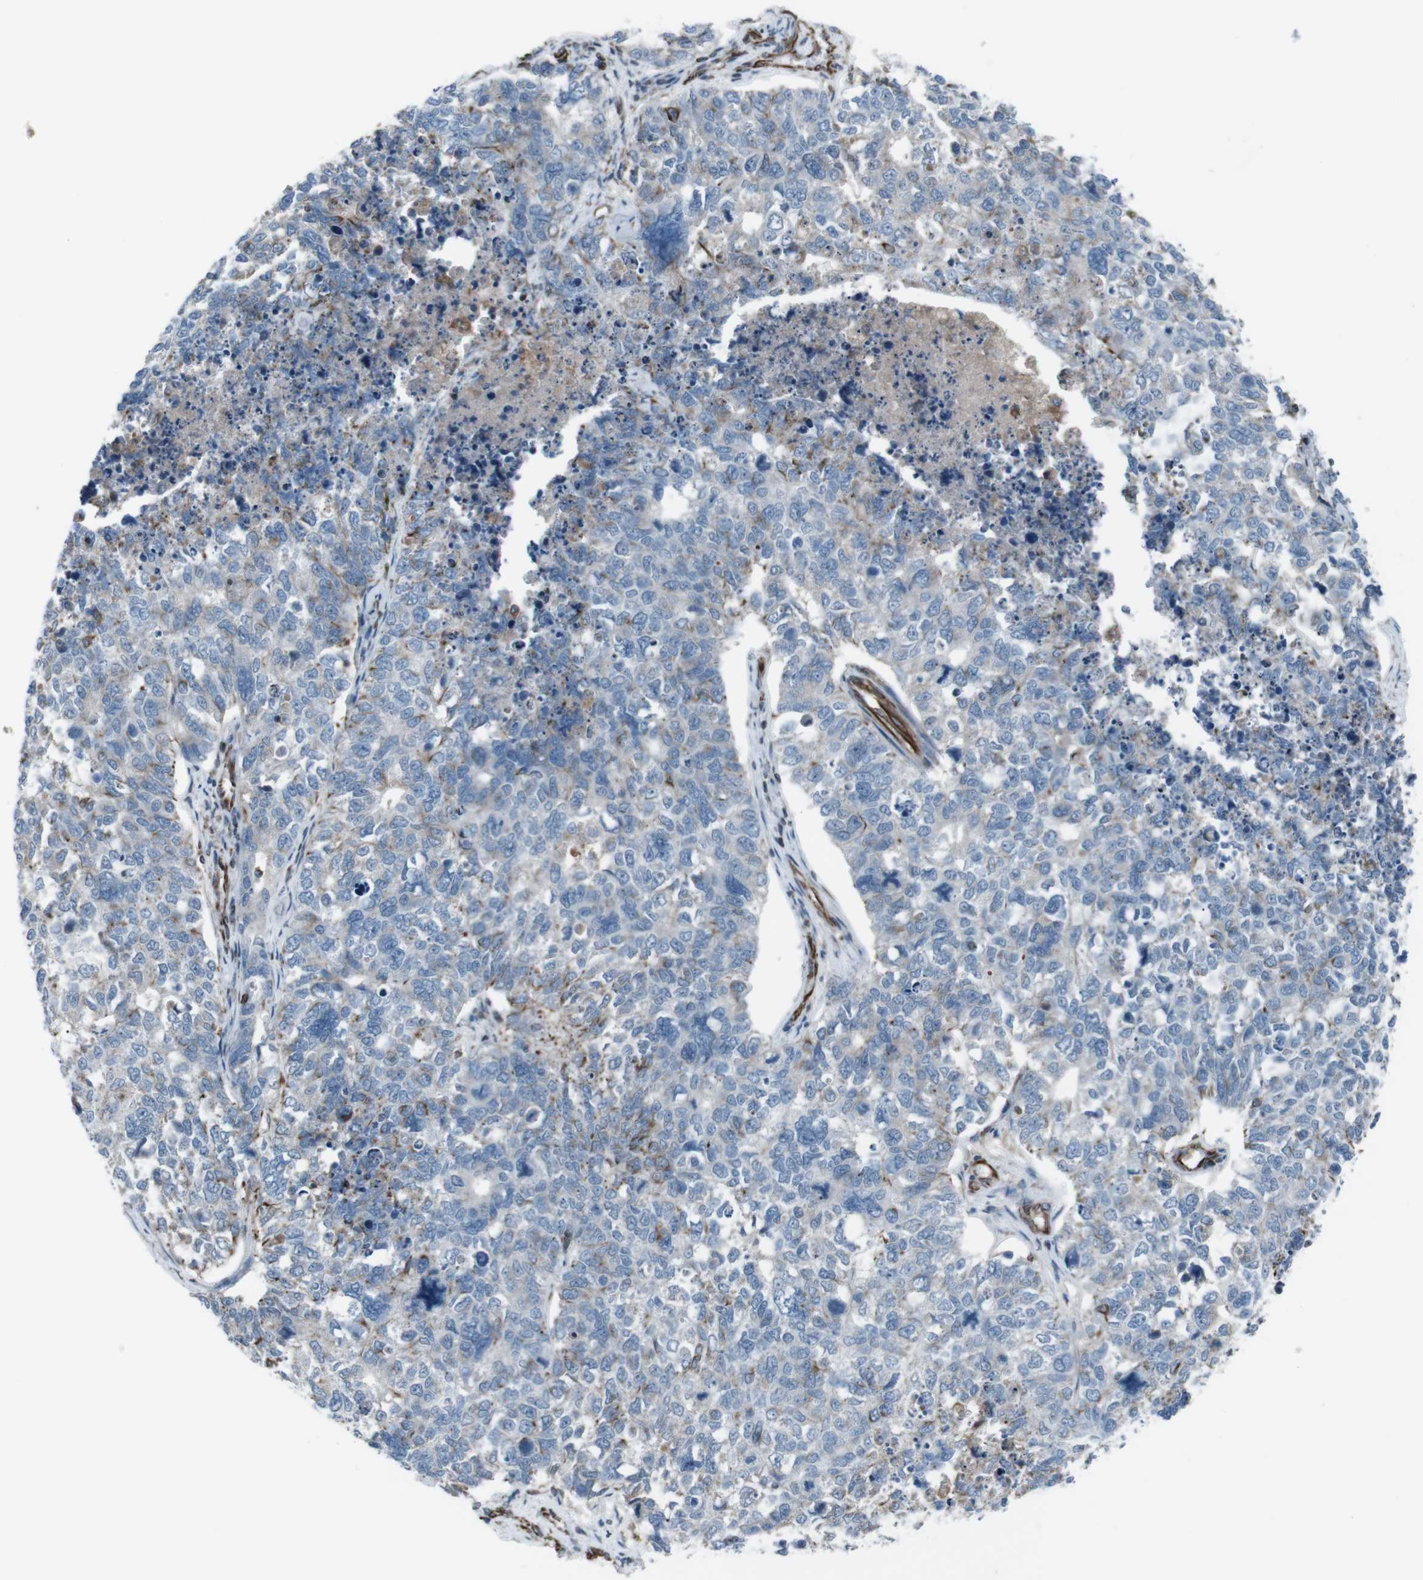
{"staining": {"intensity": "moderate", "quantity": "<25%", "location": "cytoplasmic/membranous"}, "tissue": "cervical cancer", "cell_type": "Tumor cells", "image_type": "cancer", "snomed": [{"axis": "morphology", "description": "Squamous cell carcinoma, NOS"}, {"axis": "topography", "description": "Cervix"}], "caption": "This micrograph reveals immunohistochemistry (IHC) staining of human cervical squamous cell carcinoma, with low moderate cytoplasmic/membranous staining in approximately <25% of tumor cells.", "gene": "TMEM141", "patient": {"sex": "female", "age": 63}}